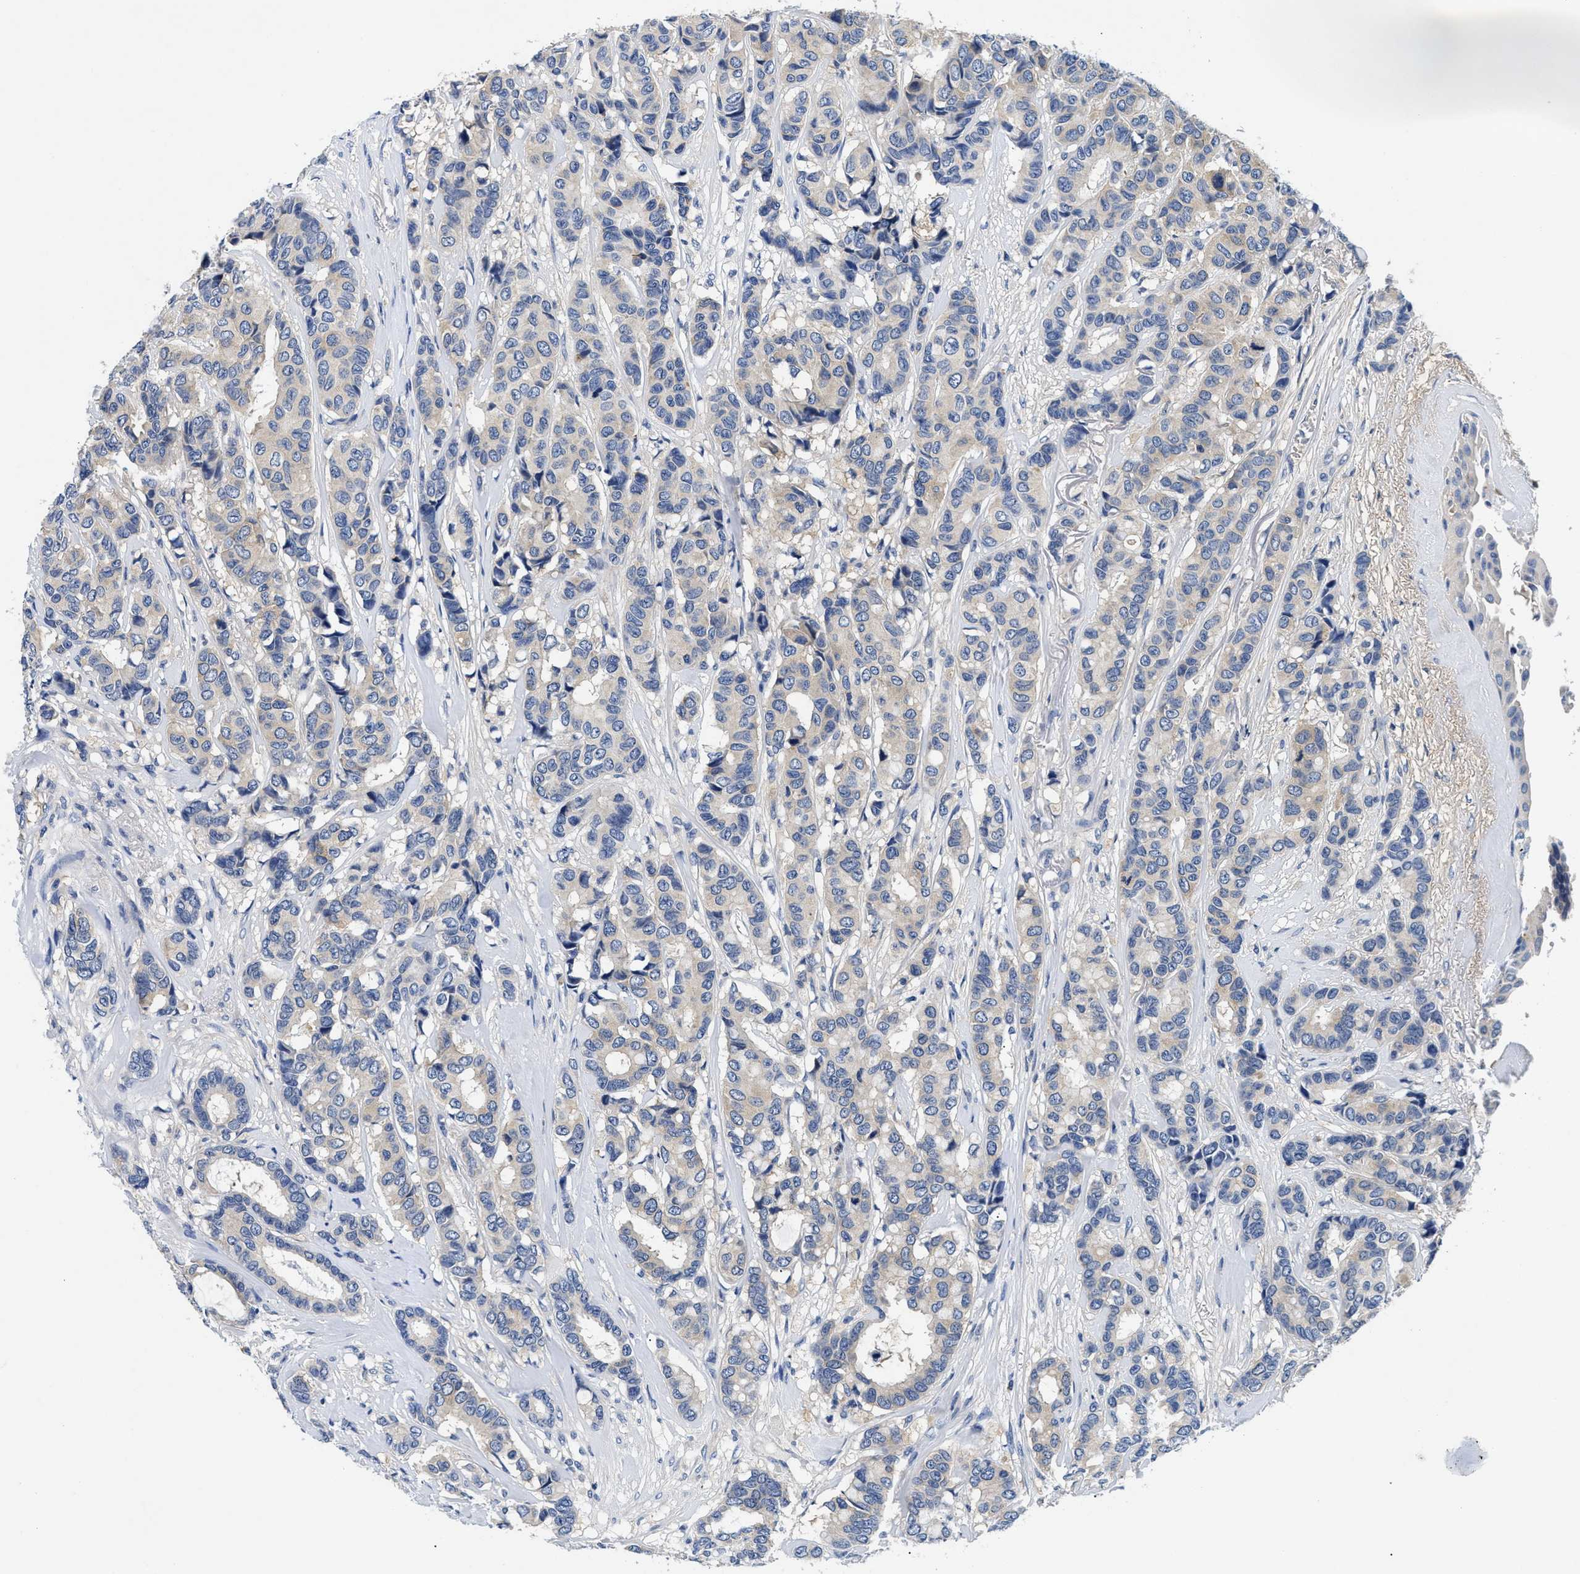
{"staining": {"intensity": "weak", "quantity": "<25%", "location": "cytoplasmic/membranous"}, "tissue": "breast cancer", "cell_type": "Tumor cells", "image_type": "cancer", "snomed": [{"axis": "morphology", "description": "Duct carcinoma"}, {"axis": "topography", "description": "Breast"}], "caption": "High magnification brightfield microscopy of breast cancer stained with DAB (brown) and counterstained with hematoxylin (blue): tumor cells show no significant expression.", "gene": "MEA1", "patient": {"sex": "female", "age": 87}}